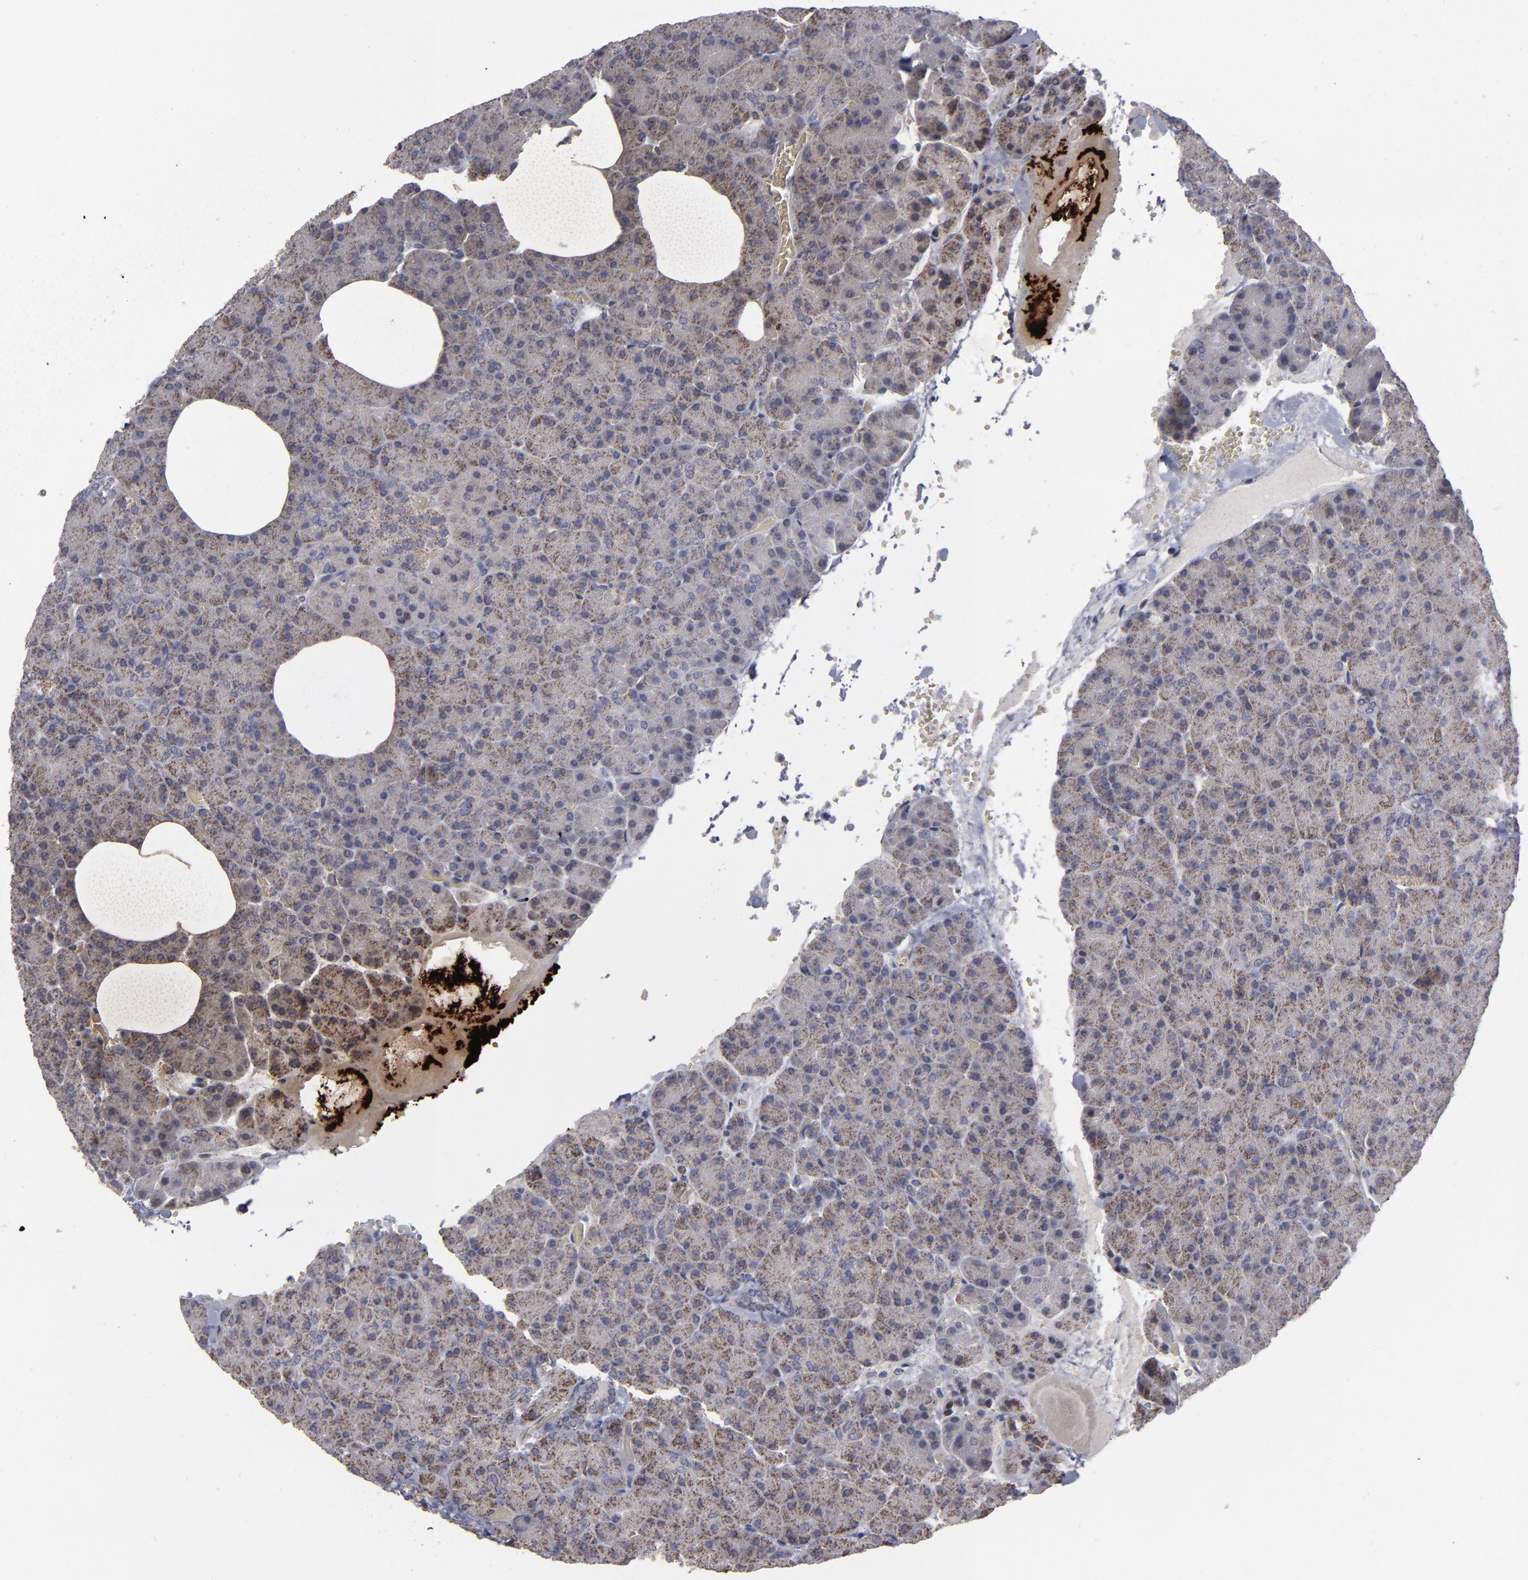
{"staining": {"intensity": "moderate", "quantity": ">75%", "location": "cytoplasmic/membranous"}, "tissue": "carcinoid", "cell_type": "Tumor cells", "image_type": "cancer", "snomed": [{"axis": "morphology", "description": "Normal tissue, NOS"}, {"axis": "morphology", "description": "Carcinoid, malignant, NOS"}, {"axis": "topography", "description": "Pancreas"}], "caption": "Tumor cells show medium levels of moderate cytoplasmic/membranous expression in approximately >75% of cells in carcinoid (malignant).", "gene": "MYOM2", "patient": {"sex": "female", "age": 35}}